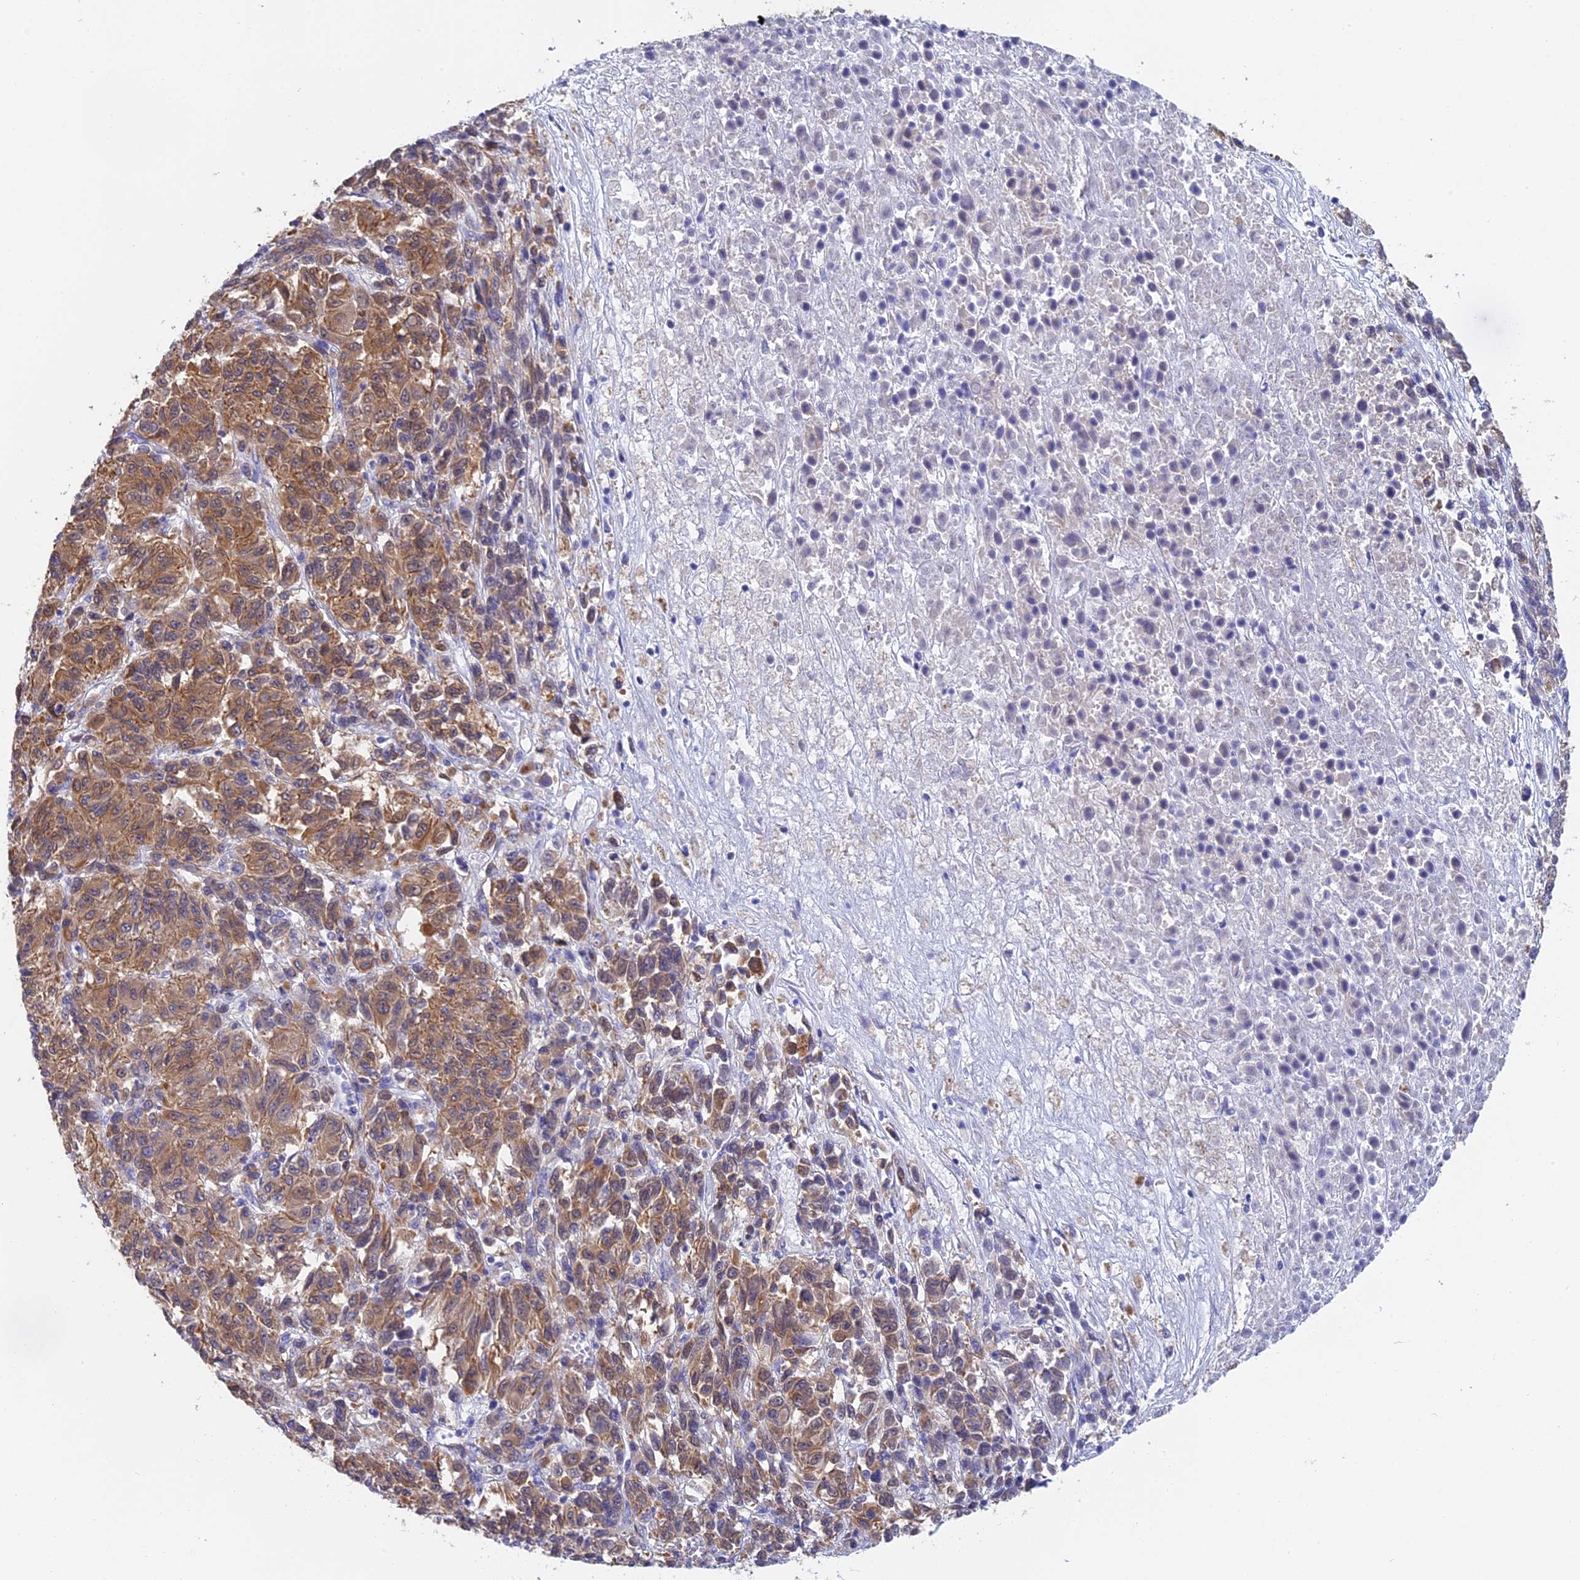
{"staining": {"intensity": "moderate", "quantity": "25%-75%", "location": "cytoplasmic/membranous,nuclear"}, "tissue": "melanoma", "cell_type": "Tumor cells", "image_type": "cancer", "snomed": [{"axis": "morphology", "description": "Malignant melanoma, Metastatic site"}, {"axis": "topography", "description": "Lung"}], "caption": "Melanoma was stained to show a protein in brown. There is medium levels of moderate cytoplasmic/membranous and nuclear expression in approximately 25%-75% of tumor cells.", "gene": "STUB1", "patient": {"sex": "male", "age": 64}}